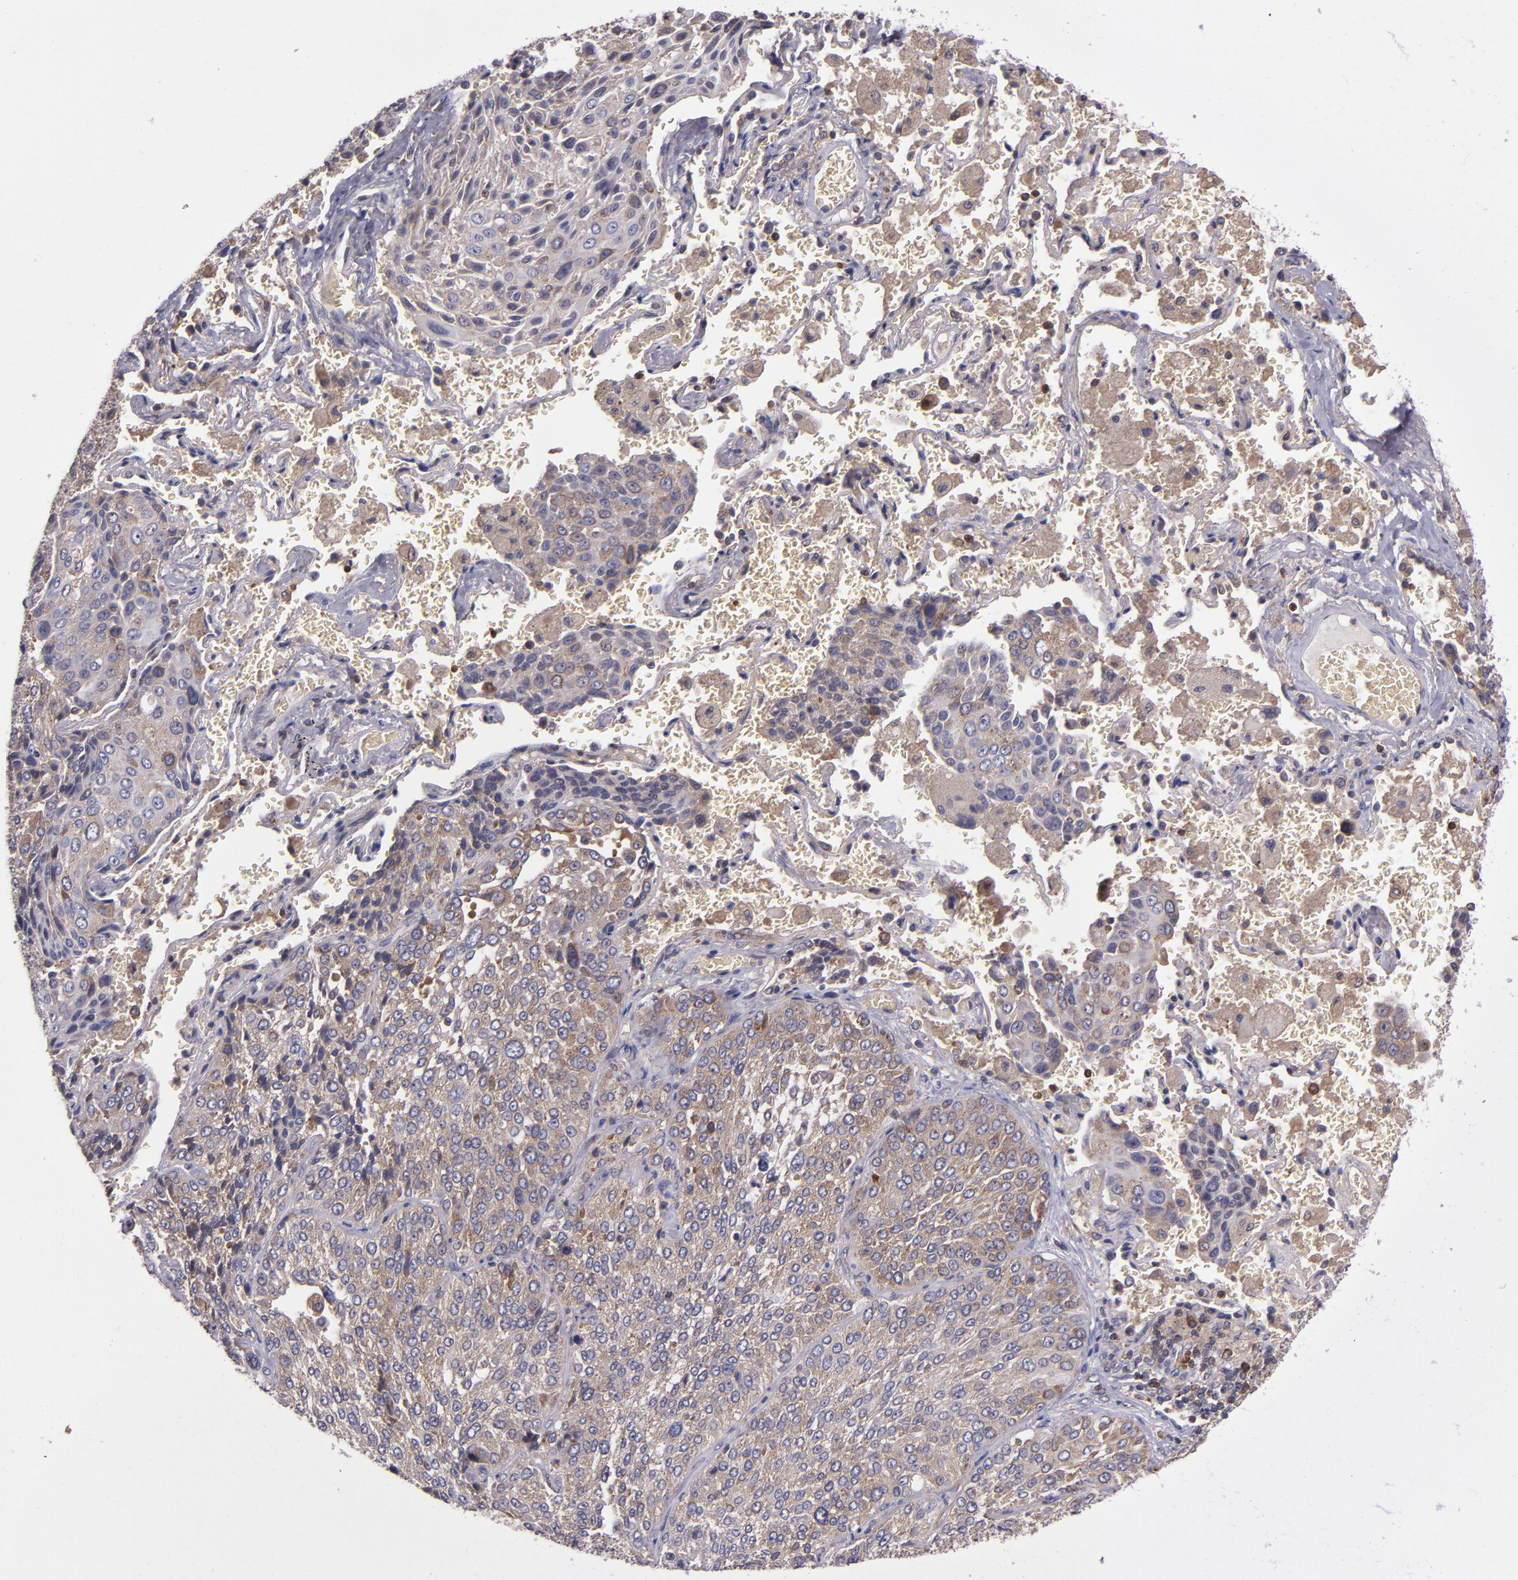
{"staining": {"intensity": "moderate", "quantity": ">75%", "location": "cytoplasmic/membranous"}, "tissue": "lung cancer", "cell_type": "Tumor cells", "image_type": "cancer", "snomed": [{"axis": "morphology", "description": "Squamous cell carcinoma, NOS"}, {"axis": "topography", "description": "Lung"}], "caption": "A brown stain shows moderate cytoplasmic/membranous expression of a protein in human squamous cell carcinoma (lung) tumor cells.", "gene": "EIF4ENIF1", "patient": {"sex": "male", "age": 54}}